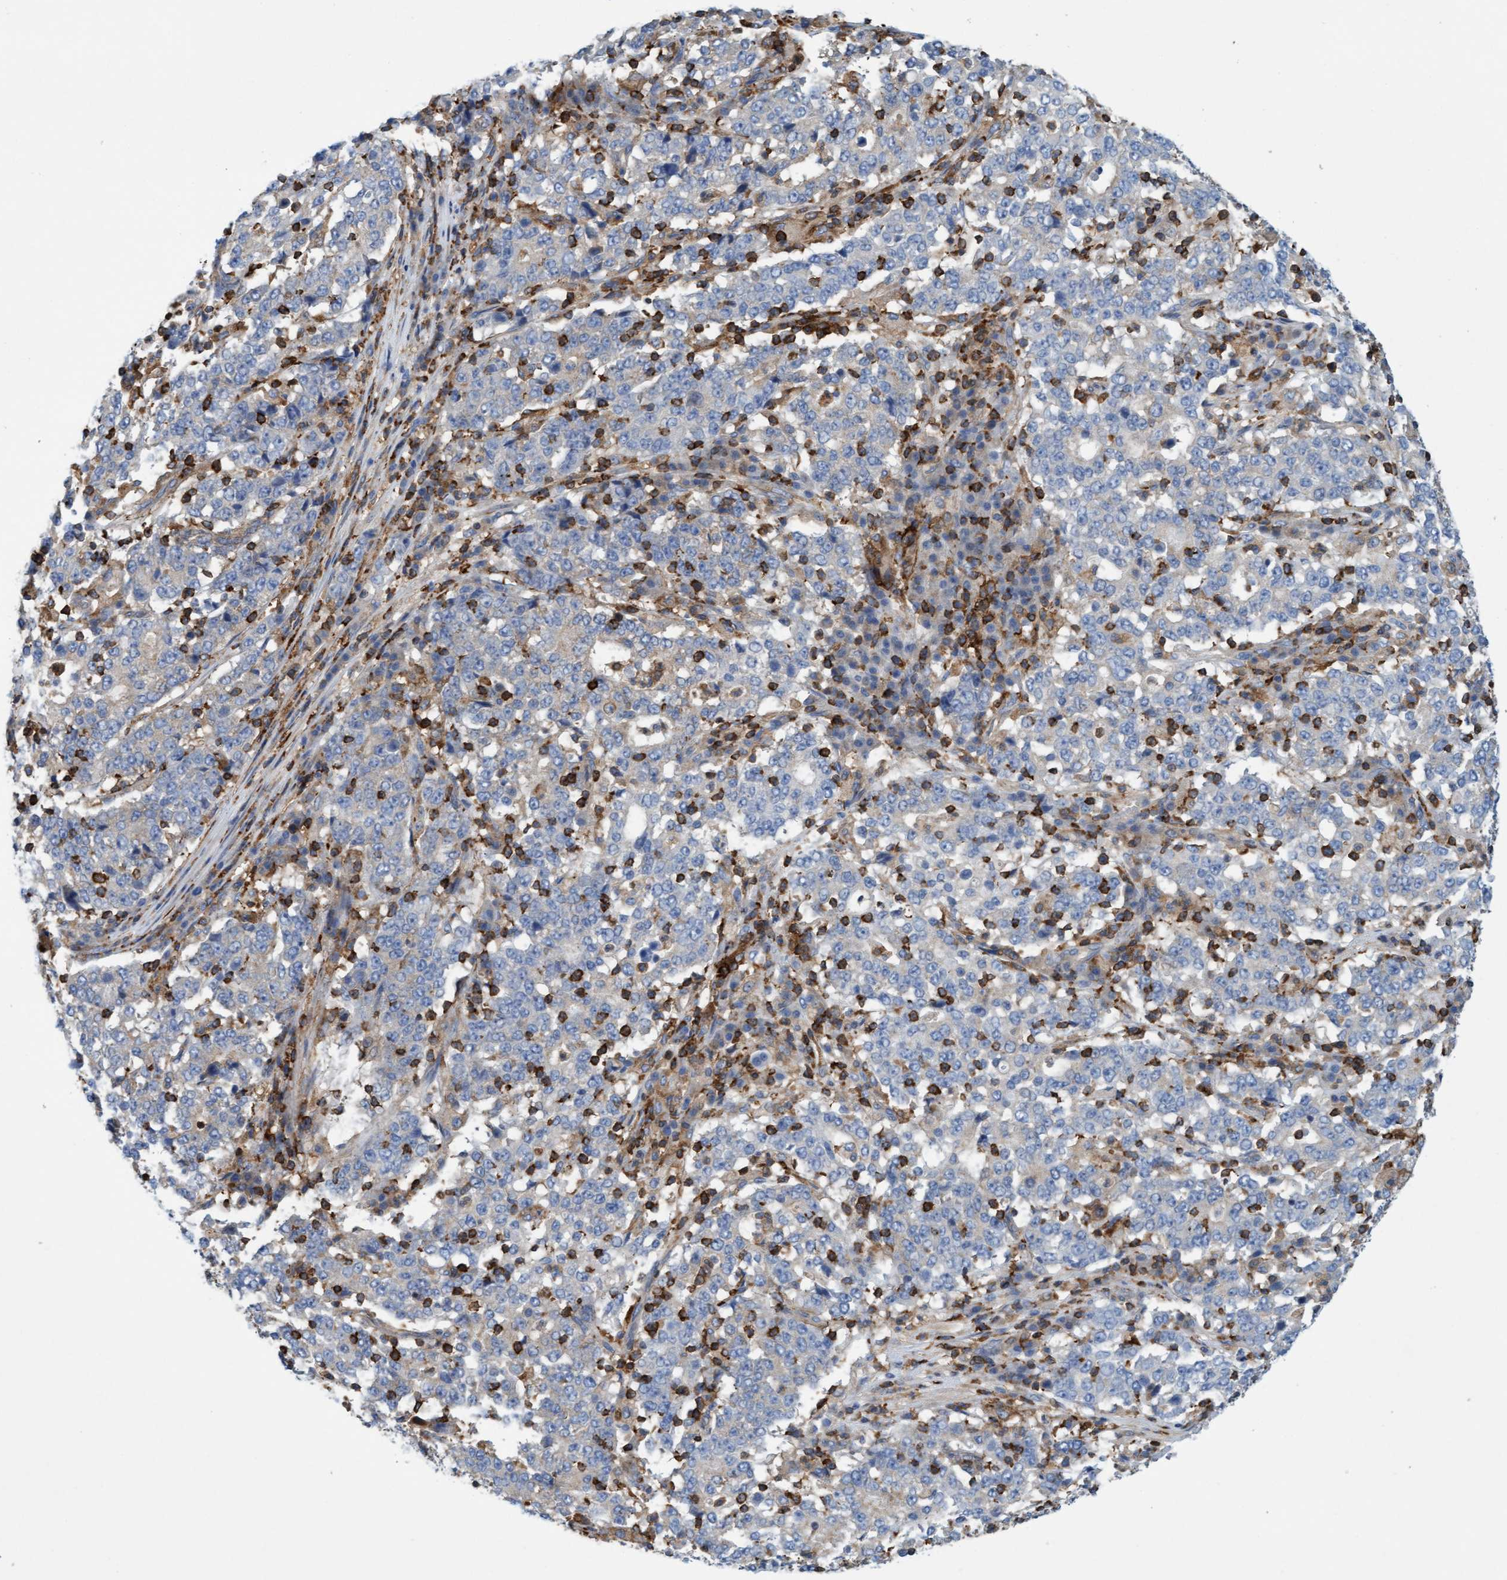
{"staining": {"intensity": "negative", "quantity": "none", "location": "none"}, "tissue": "stomach cancer", "cell_type": "Tumor cells", "image_type": "cancer", "snomed": [{"axis": "morphology", "description": "Adenocarcinoma, NOS"}, {"axis": "topography", "description": "Stomach"}], "caption": "Tumor cells are negative for brown protein staining in stomach adenocarcinoma.", "gene": "FNBP1", "patient": {"sex": "male", "age": 59}}